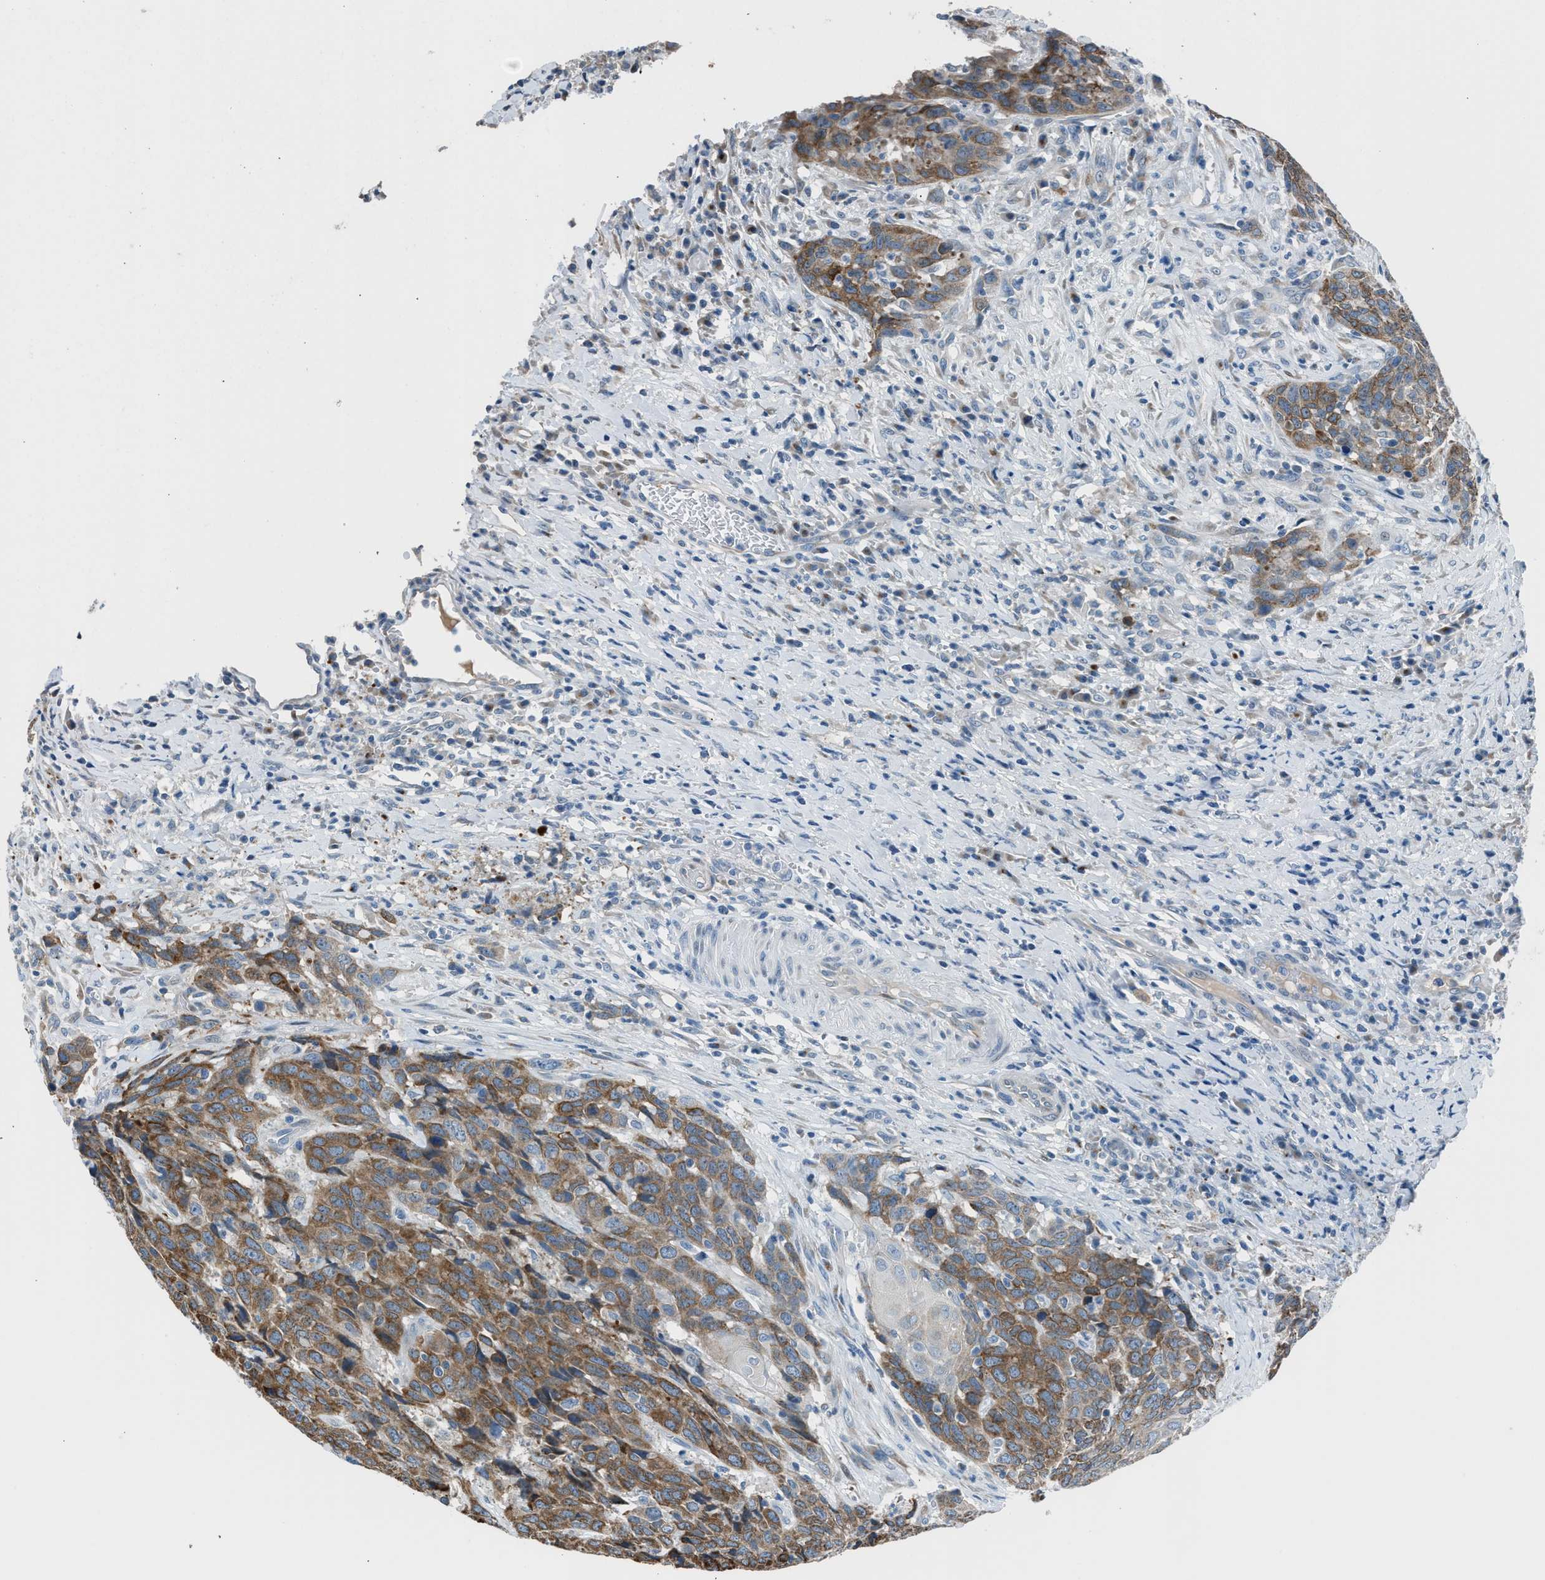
{"staining": {"intensity": "moderate", "quantity": ">75%", "location": "cytoplasmic/membranous"}, "tissue": "head and neck cancer", "cell_type": "Tumor cells", "image_type": "cancer", "snomed": [{"axis": "morphology", "description": "Squamous cell carcinoma, NOS"}, {"axis": "topography", "description": "Head-Neck"}], "caption": "High-power microscopy captured an immunohistochemistry photomicrograph of head and neck cancer, revealing moderate cytoplasmic/membranous positivity in about >75% of tumor cells. (brown staining indicates protein expression, while blue staining denotes nuclei).", "gene": "RNF41", "patient": {"sex": "male", "age": 66}}